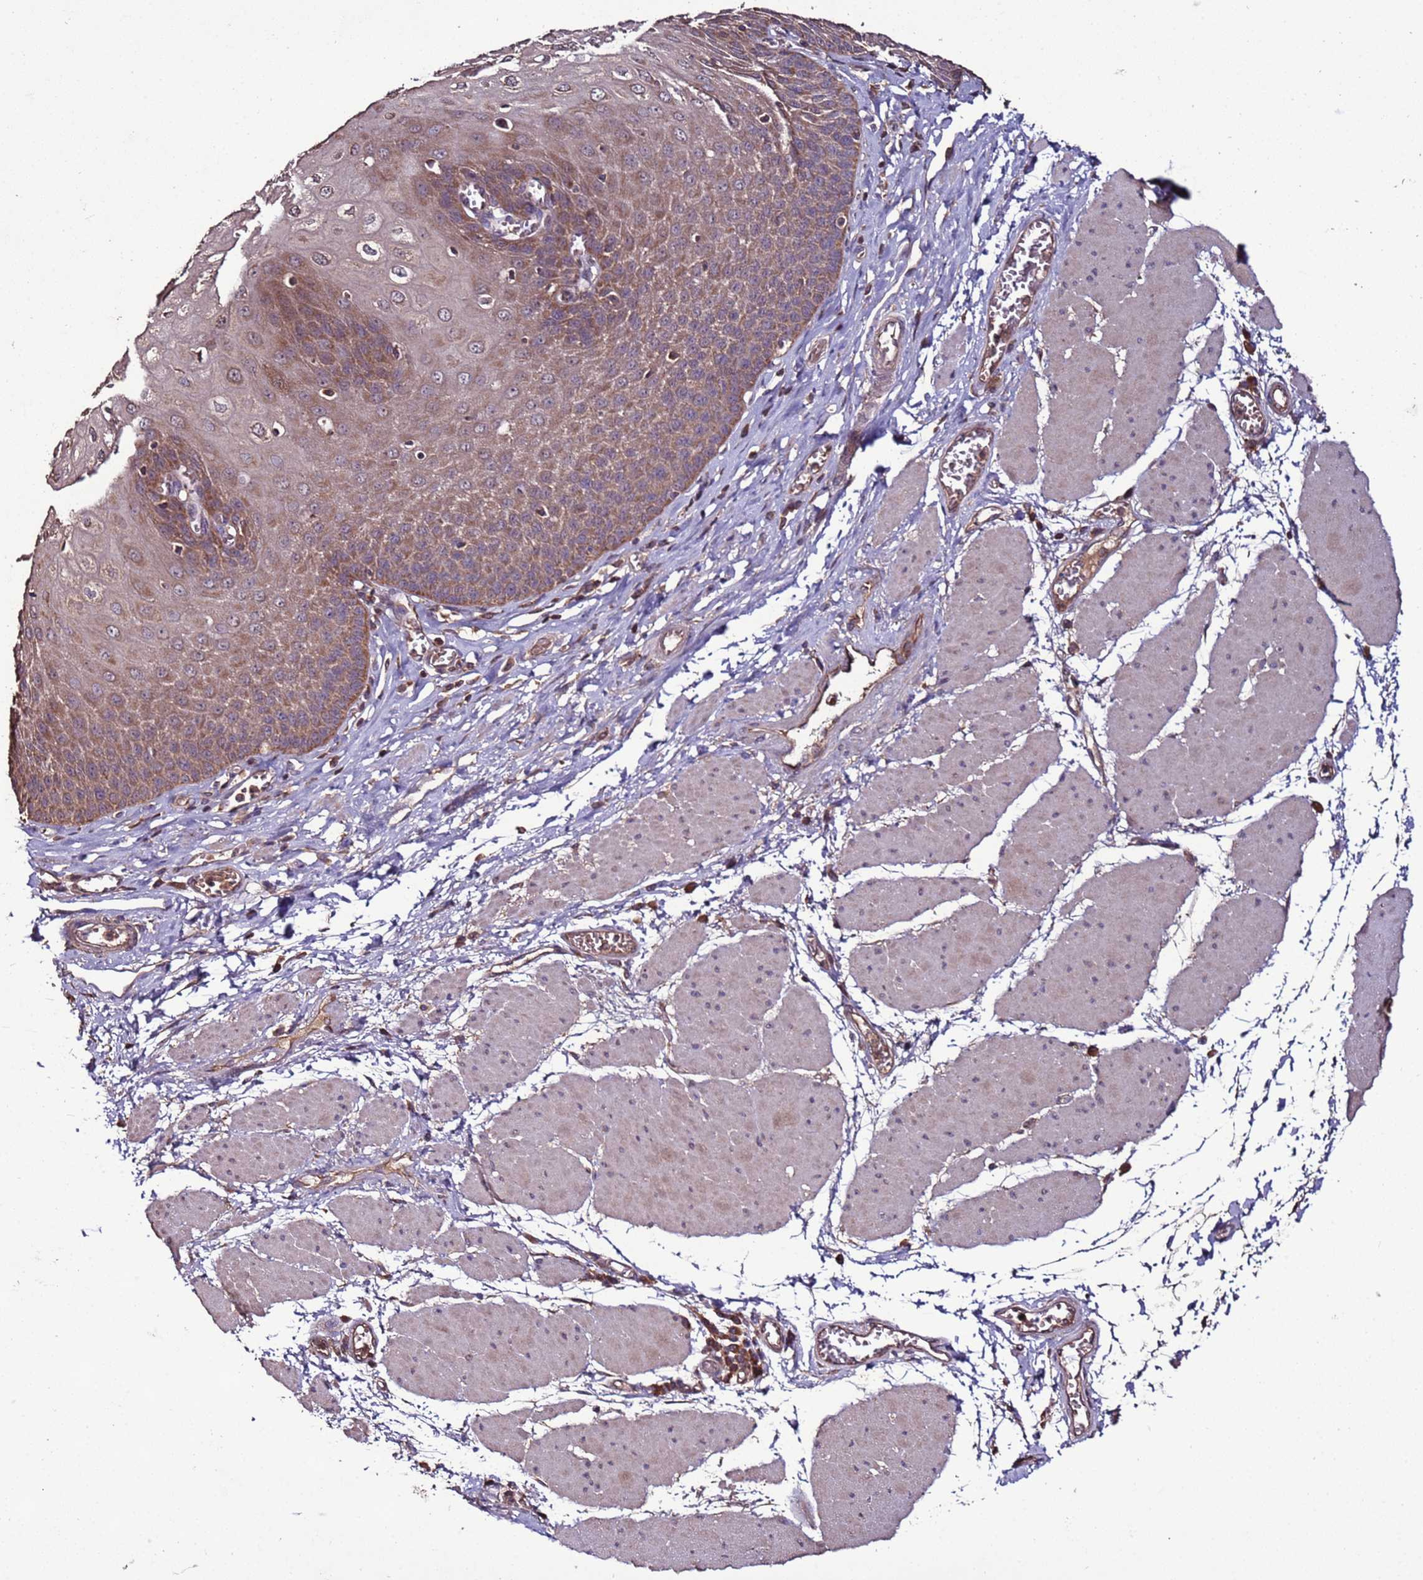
{"staining": {"intensity": "moderate", "quantity": ">75%", "location": "cytoplasmic/membranous"}, "tissue": "esophagus", "cell_type": "Squamous epithelial cells", "image_type": "normal", "snomed": [{"axis": "morphology", "description": "Normal tissue, NOS"}, {"axis": "topography", "description": "Esophagus"}], "caption": "Squamous epithelial cells show medium levels of moderate cytoplasmic/membranous positivity in about >75% of cells in normal human esophagus. (DAB IHC, brown staining for protein, blue staining for nuclei).", "gene": "RPS15A", "patient": {"sex": "male", "age": 60}}